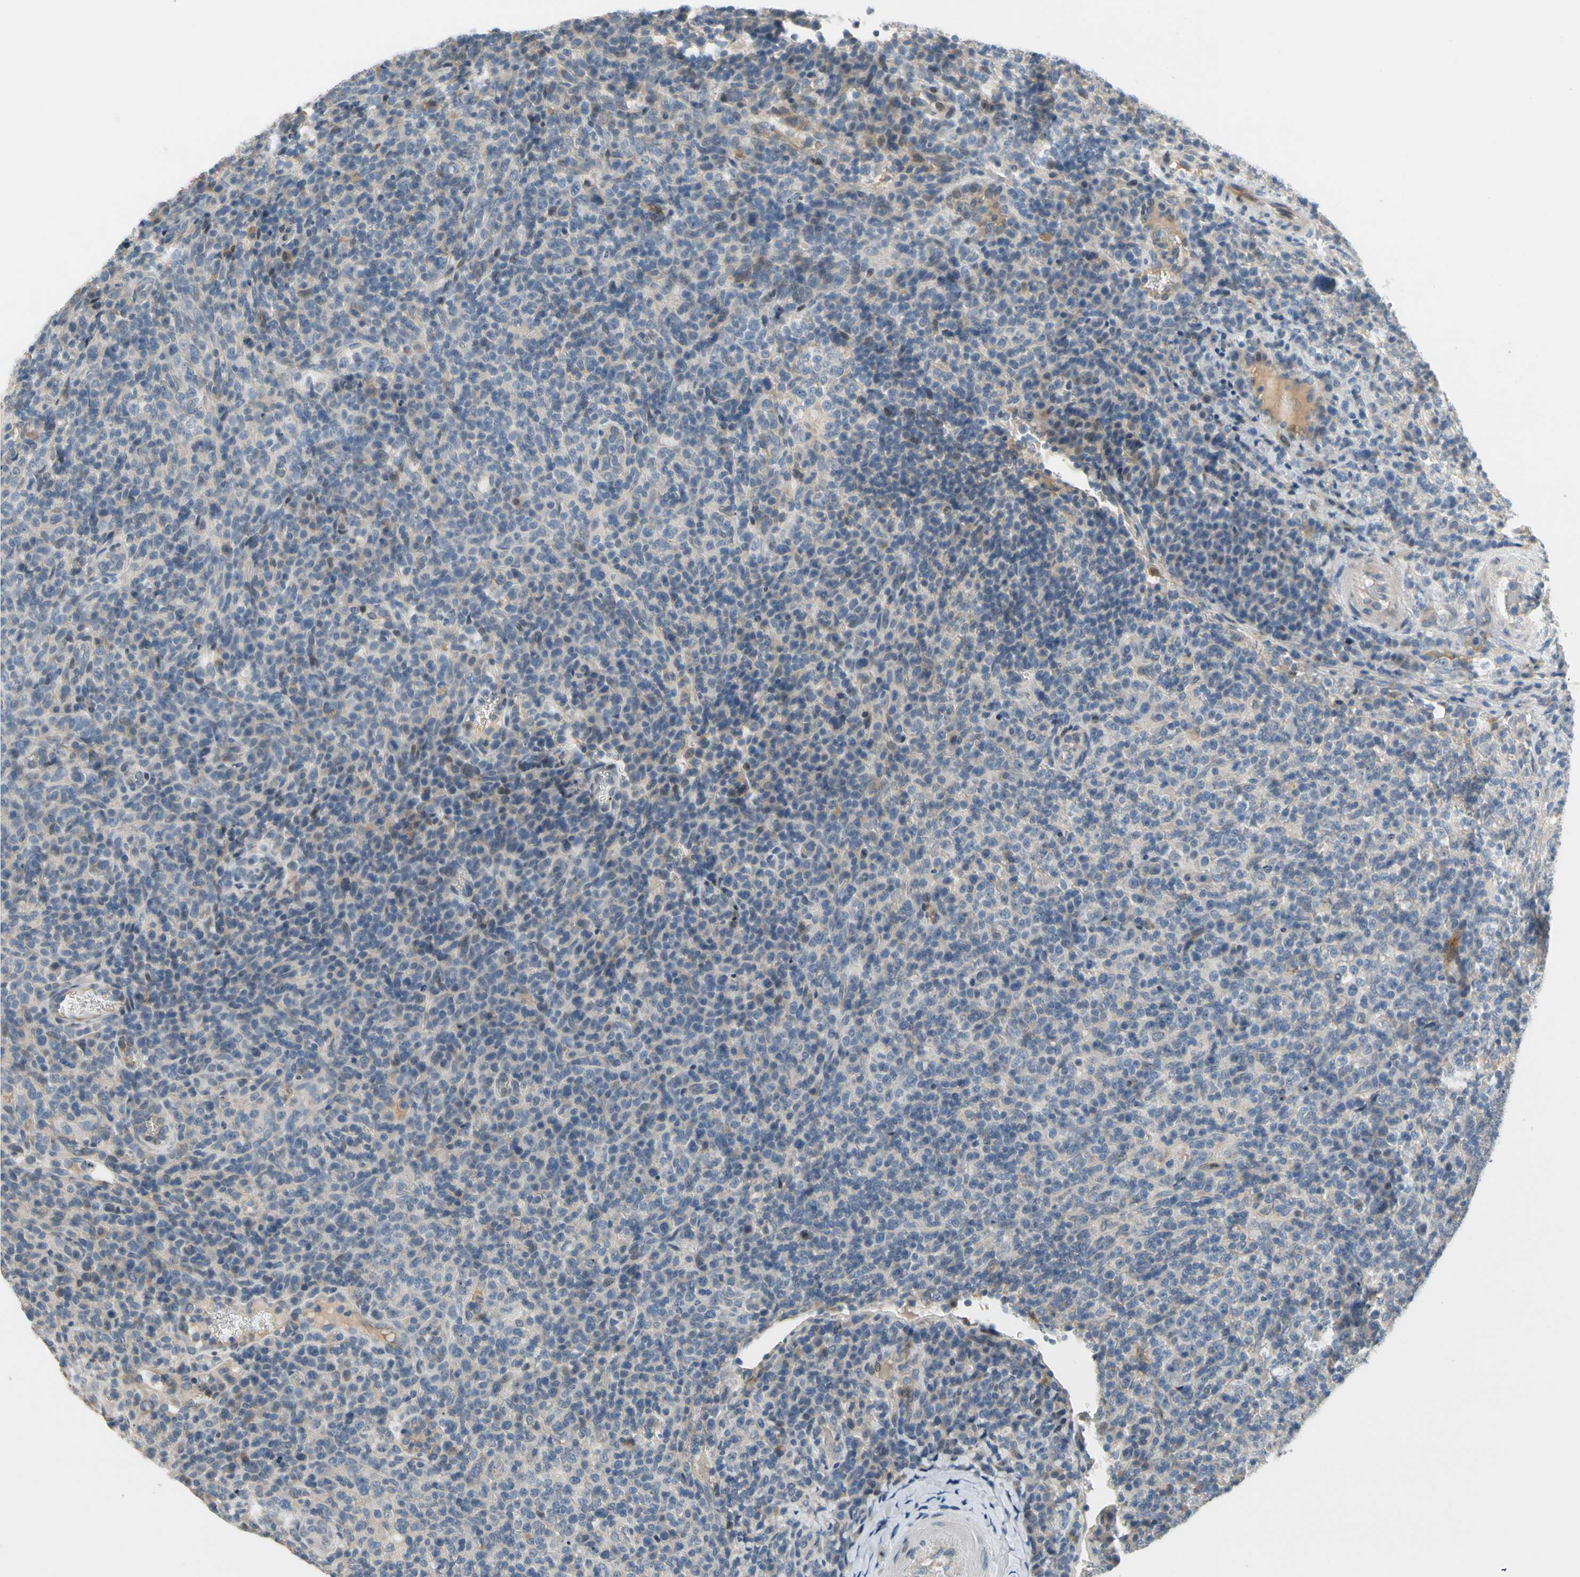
{"staining": {"intensity": "negative", "quantity": "none", "location": "none"}, "tissue": "lymphoma", "cell_type": "Tumor cells", "image_type": "cancer", "snomed": [{"axis": "morphology", "description": "Malignant lymphoma, non-Hodgkin's type, High grade"}, {"axis": "topography", "description": "Lymph node"}], "caption": "Lymphoma was stained to show a protein in brown. There is no significant staining in tumor cells. The staining is performed using DAB brown chromogen with nuclei counter-stained in using hematoxylin.", "gene": "PIP5K1B", "patient": {"sex": "female", "age": 76}}